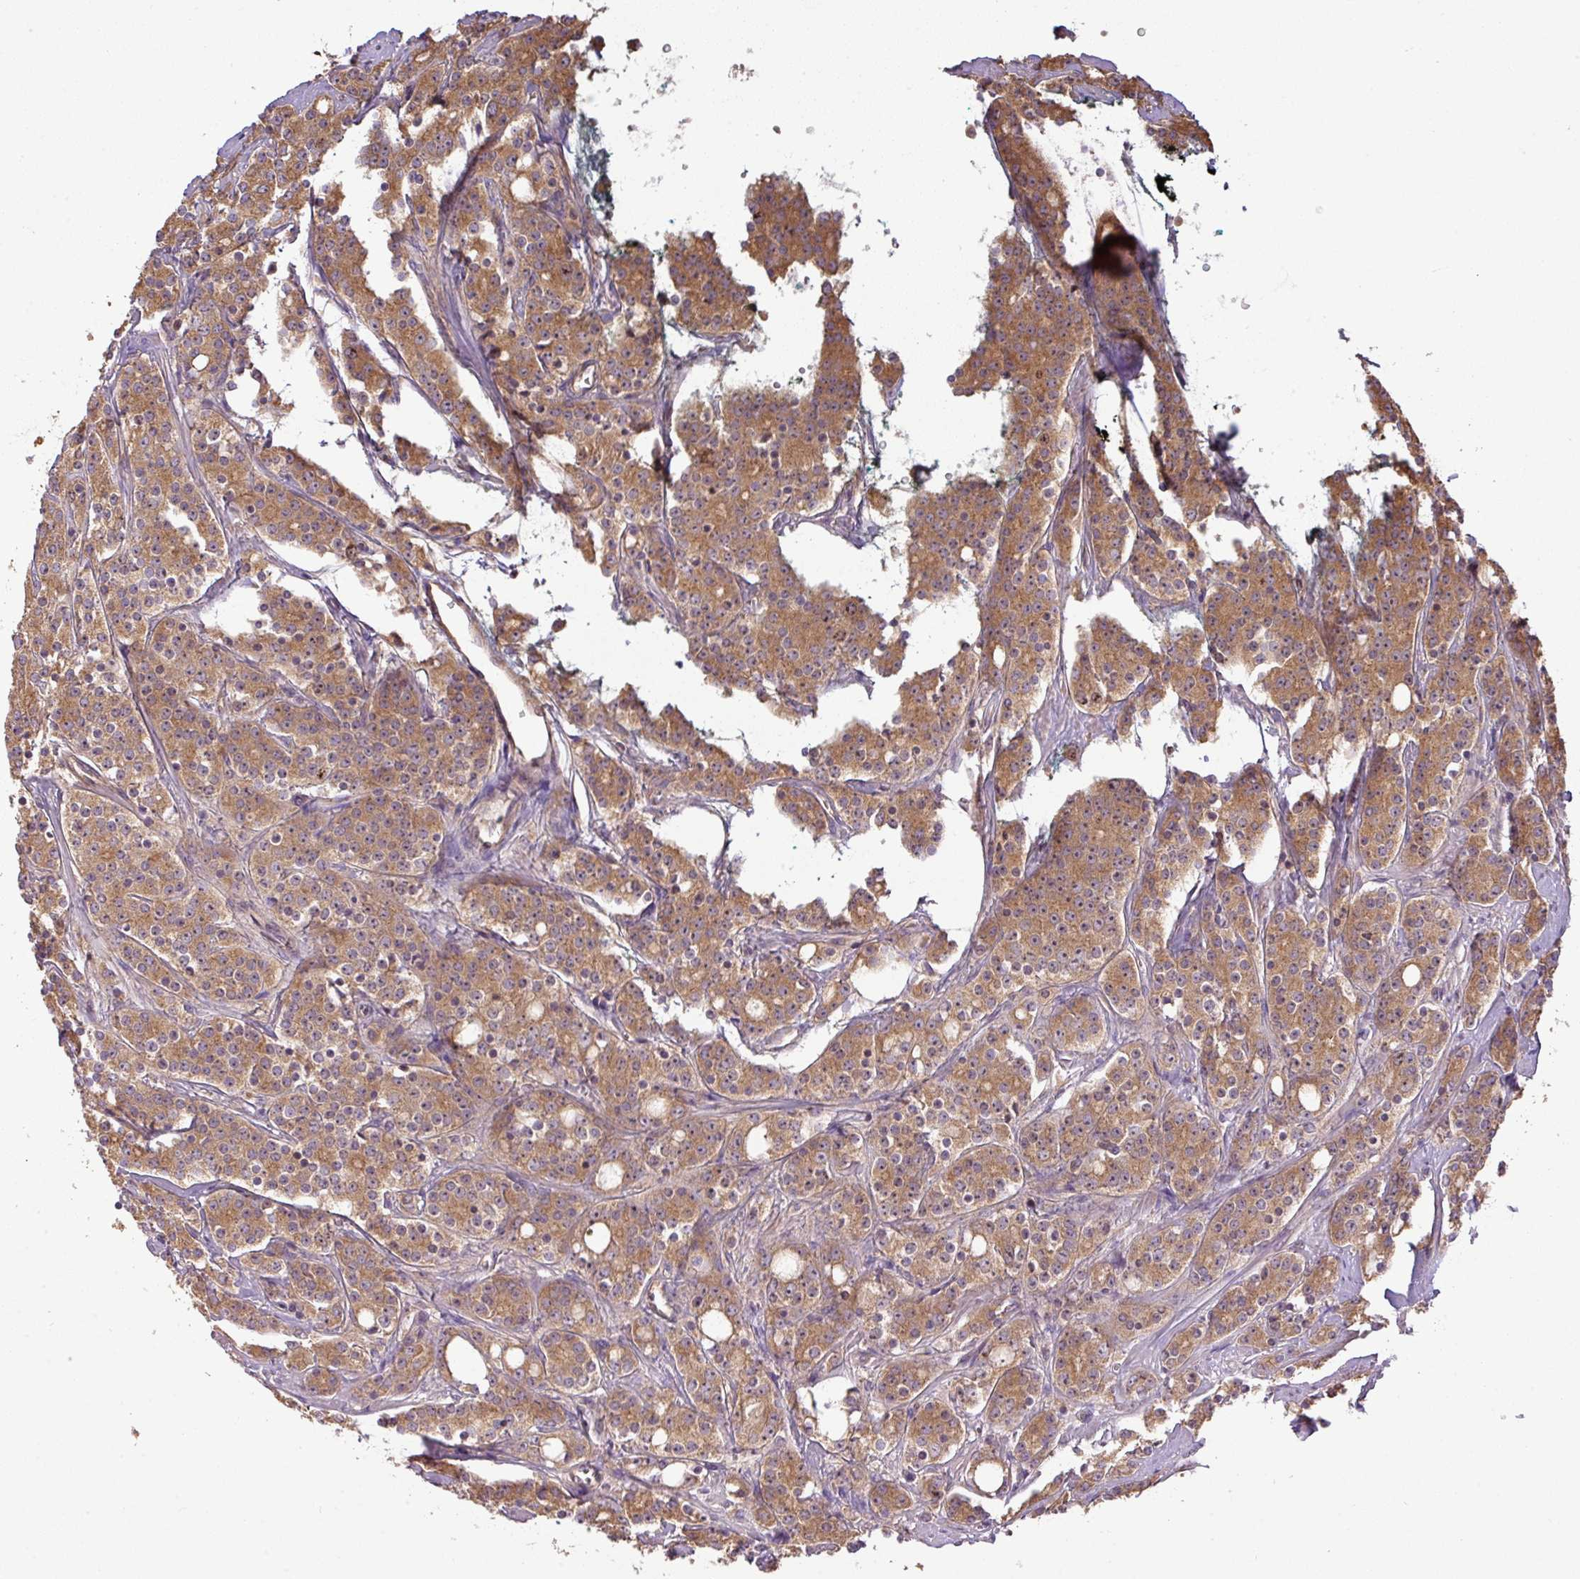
{"staining": {"intensity": "moderate", "quantity": ">75%", "location": "cytoplasmic/membranous,nuclear"}, "tissue": "prostate cancer", "cell_type": "Tumor cells", "image_type": "cancer", "snomed": [{"axis": "morphology", "description": "Adenocarcinoma, High grade"}, {"axis": "topography", "description": "Prostate"}], "caption": "Brown immunohistochemical staining in prostate cancer (adenocarcinoma (high-grade)) exhibits moderate cytoplasmic/membranous and nuclear expression in approximately >75% of tumor cells.", "gene": "VENTX", "patient": {"sex": "male", "age": 62}}